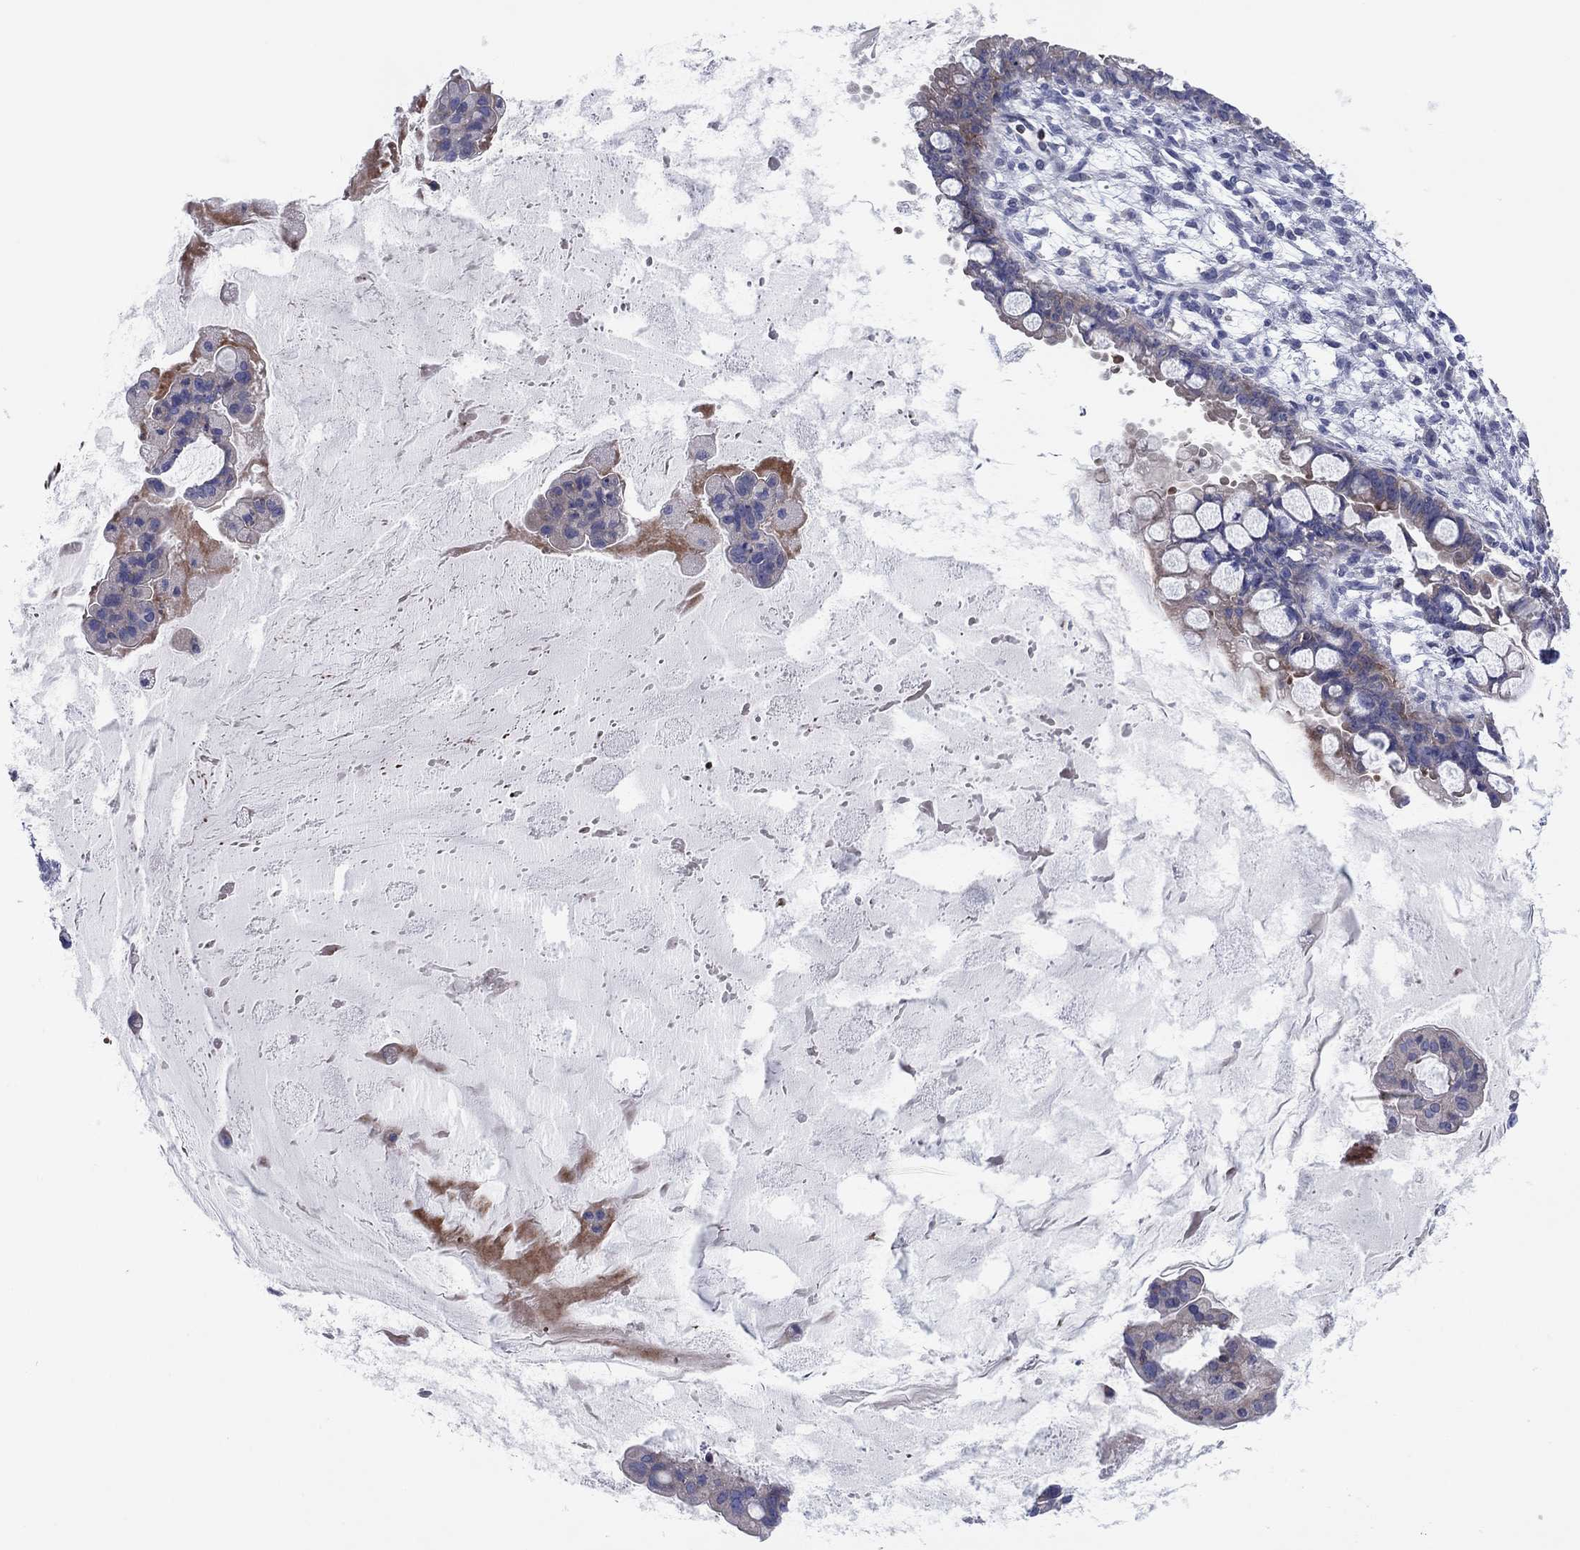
{"staining": {"intensity": "negative", "quantity": "none", "location": "none"}, "tissue": "ovarian cancer", "cell_type": "Tumor cells", "image_type": "cancer", "snomed": [{"axis": "morphology", "description": "Cystadenocarcinoma, mucinous, NOS"}, {"axis": "topography", "description": "Ovary"}], "caption": "There is no significant positivity in tumor cells of ovarian cancer.", "gene": "PVR", "patient": {"sex": "female", "age": 63}}